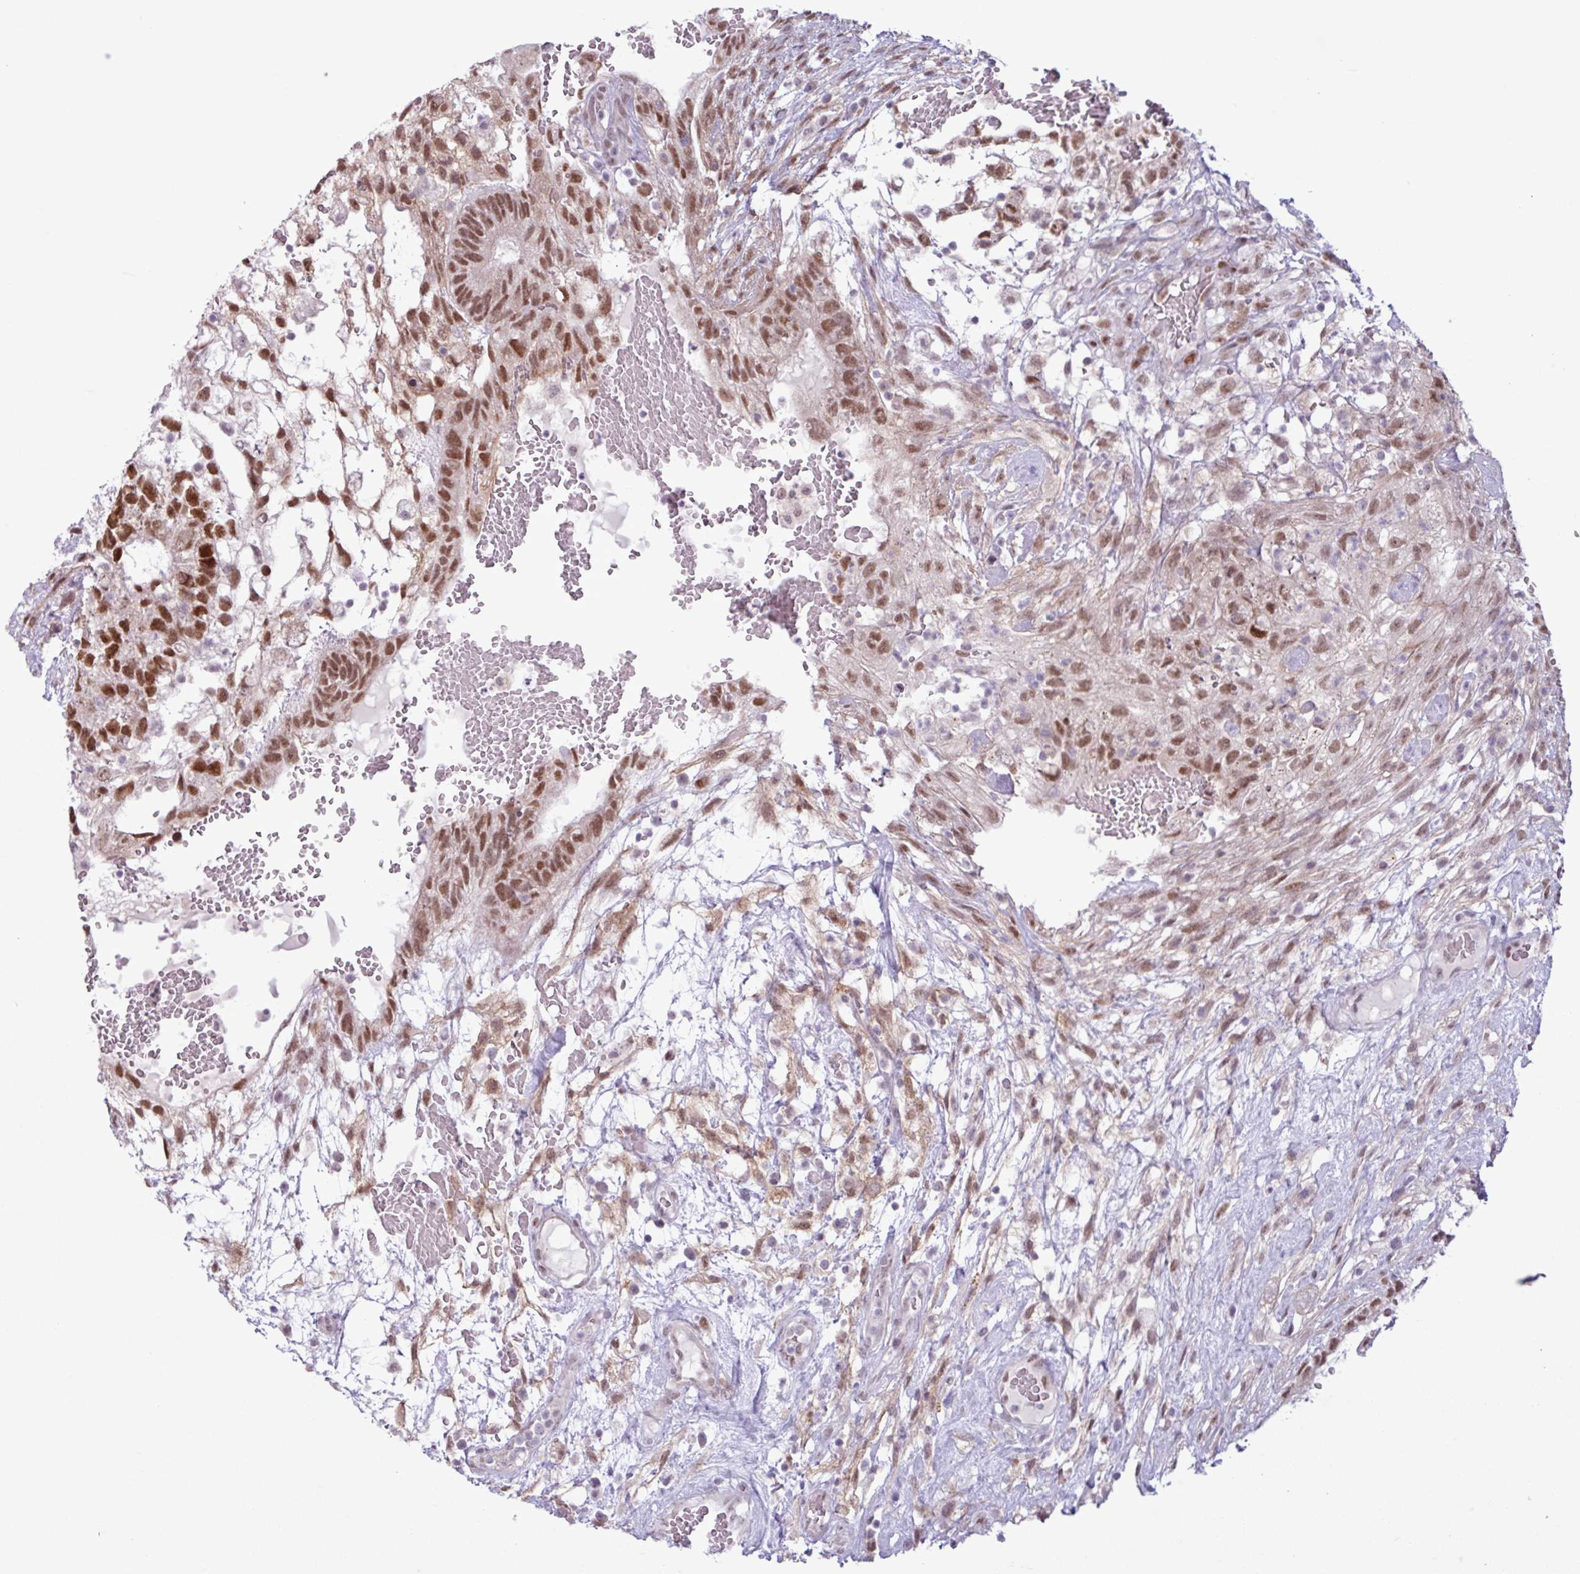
{"staining": {"intensity": "moderate", "quantity": ">75%", "location": "nuclear"}, "tissue": "testis cancer", "cell_type": "Tumor cells", "image_type": "cancer", "snomed": [{"axis": "morphology", "description": "Normal tissue, NOS"}, {"axis": "morphology", "description": "Carcinoma, Embryonal, NOS"}, {"axis": "topography", "description": "Testis"}], "caption": "The image shows immunohistochemical staining of testis cancer. There is moderate nuclear expression is identified in about >75% of tumor cells. The staining was performed using DAB (3,3'-diaminobenzidine) to visualize the protein expression in brown, while the nuclei were stained in blue with hematoxylin (Magnification: 20x).", "gene": "NOTCH2", "patient": {"sex": "male", "age": 32}}